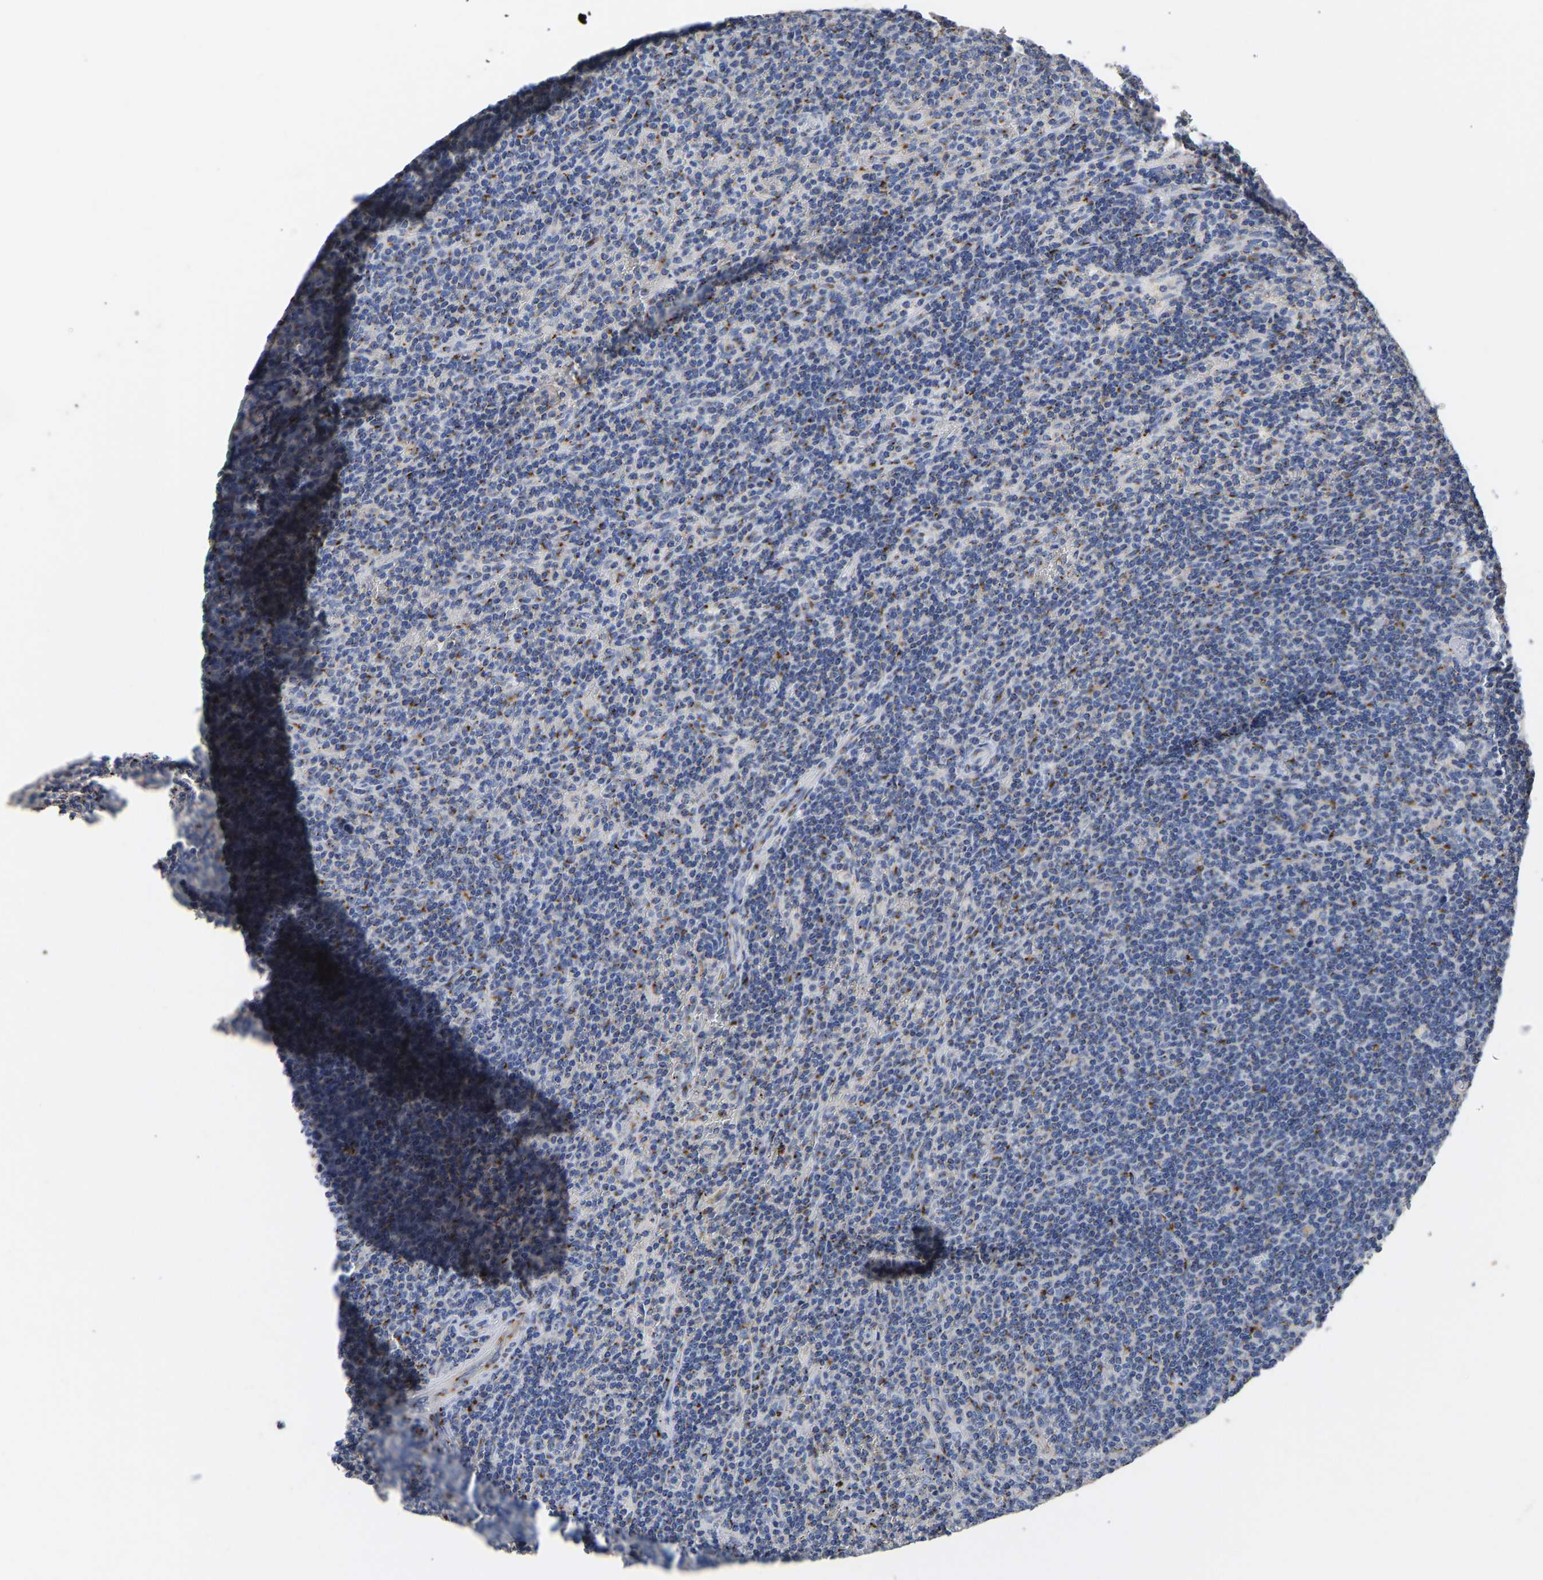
{"staining": {"intensity": "moderate", "quantity": "25%-75%", "location": "cytoplasmic/membranous"}, "tissue": "lymphoma", "cell_type": "Tumor cells", "image_type": "cancer", "snomed": [{"axis": "morphology", "description": "Malignant lymphoma, non-Hodgkin's type, Low grade"}, {"axis": "topography", "description": "Spleen"}], "caption": "DAB immunohistochemical staining of human lymphoma demonstrates moderate cytoplasmic/membranous protein expression in about 25%-75% of tumor cells. Ihc stains the protein in brown and the nuclei are stained blue.", "gene": "TMEM87A", "patient": {"sex": "female", "age": 50}}